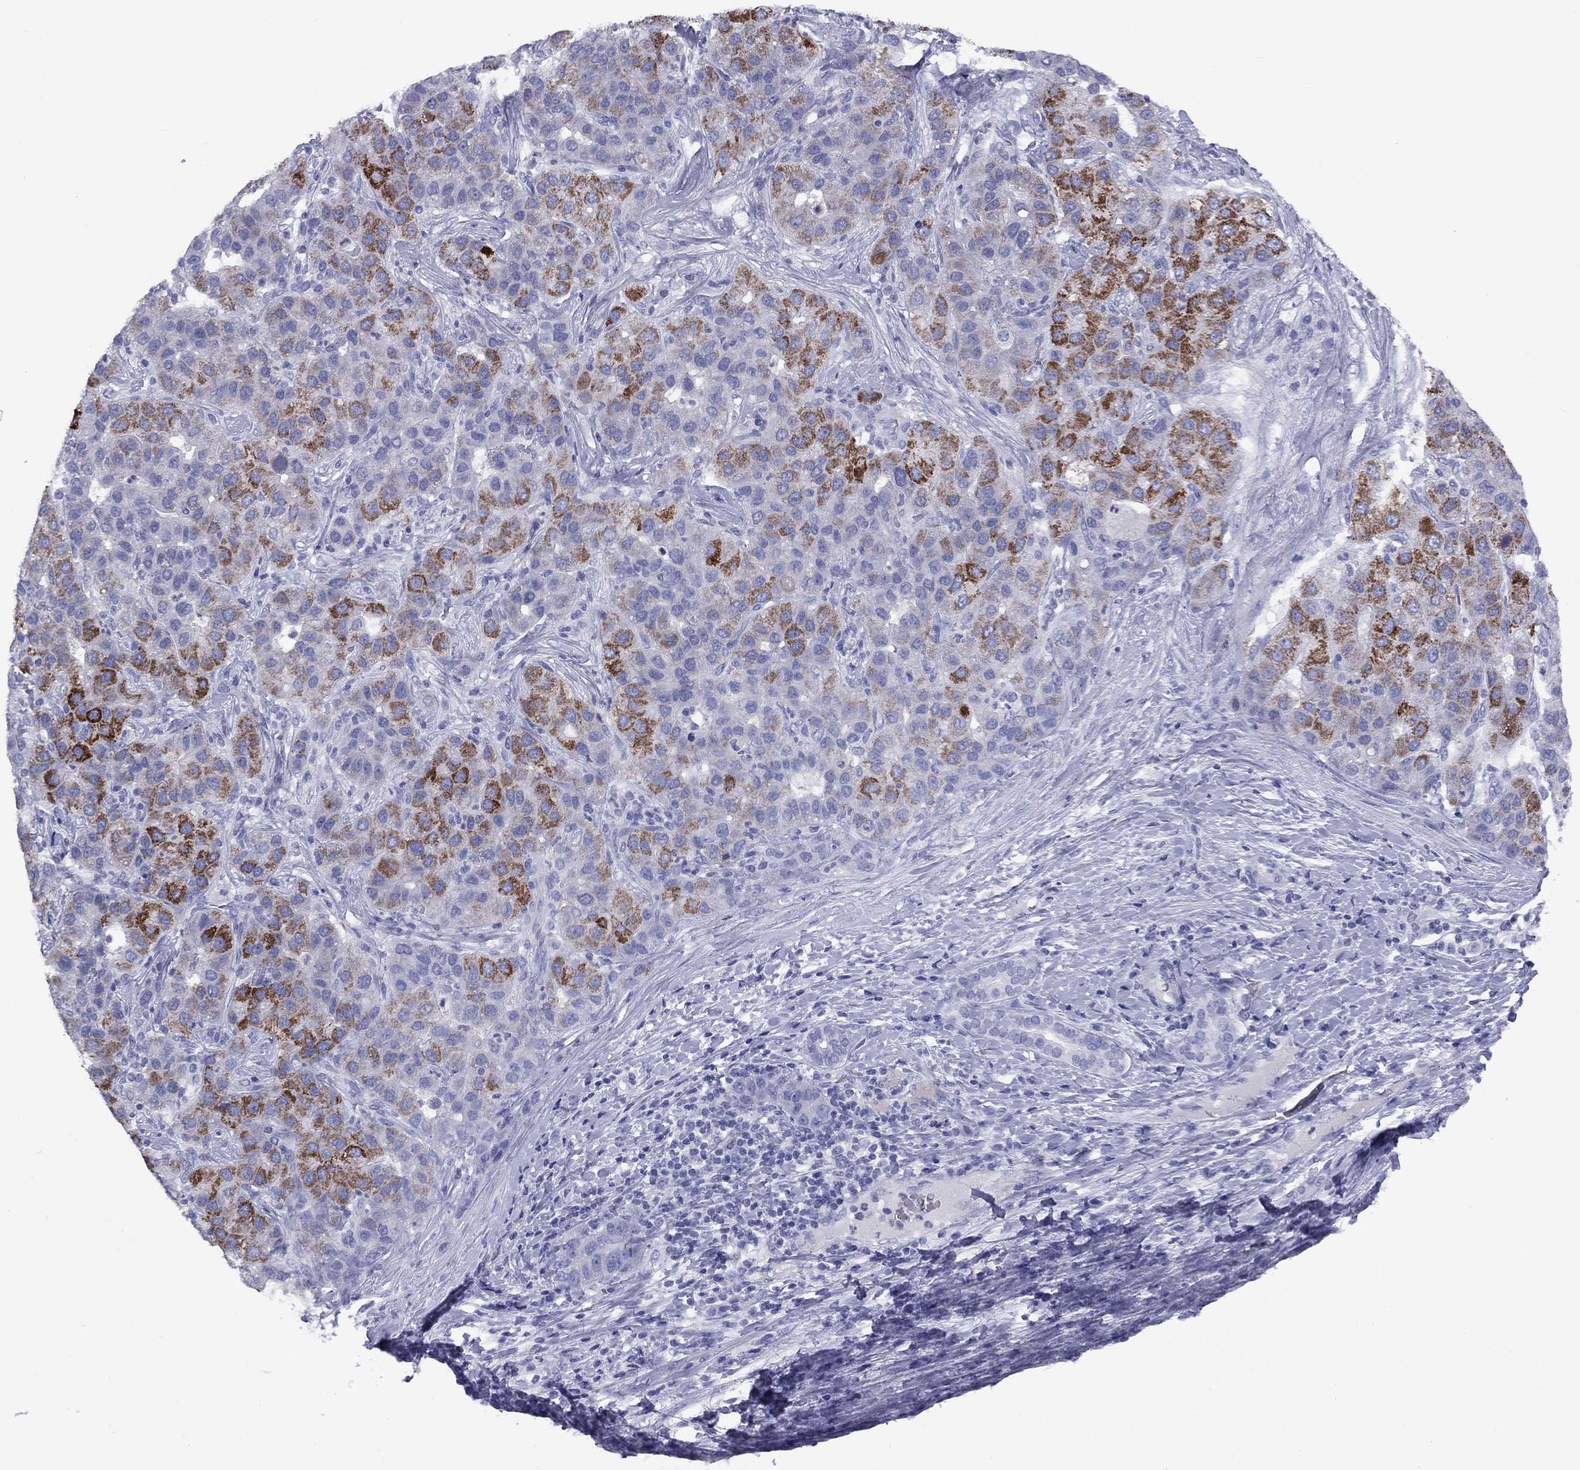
{"staining": {"intensity": "strong", "quantity": "<25%", "location": "cytoplasmic/membranous"}, "tissue": "liver cancer", "cell_type": "Tumor cells", "image_type": "cancer", "snomed": [{"axis": "morphology", "description": "Carcinoma, Hepatocellular, NOS"}, {"axis": "topography", "description": "Liver"}], "caption": "Immunohistochemical staining of human liver cancer (hepatocellular carcinoma) reveals medium levels of strong cytoplasmic/membranous positivity in approximately <25% of tumor cells.", "gene": "CACNA1A", "patient": {"sex": "male", "age": 65}}